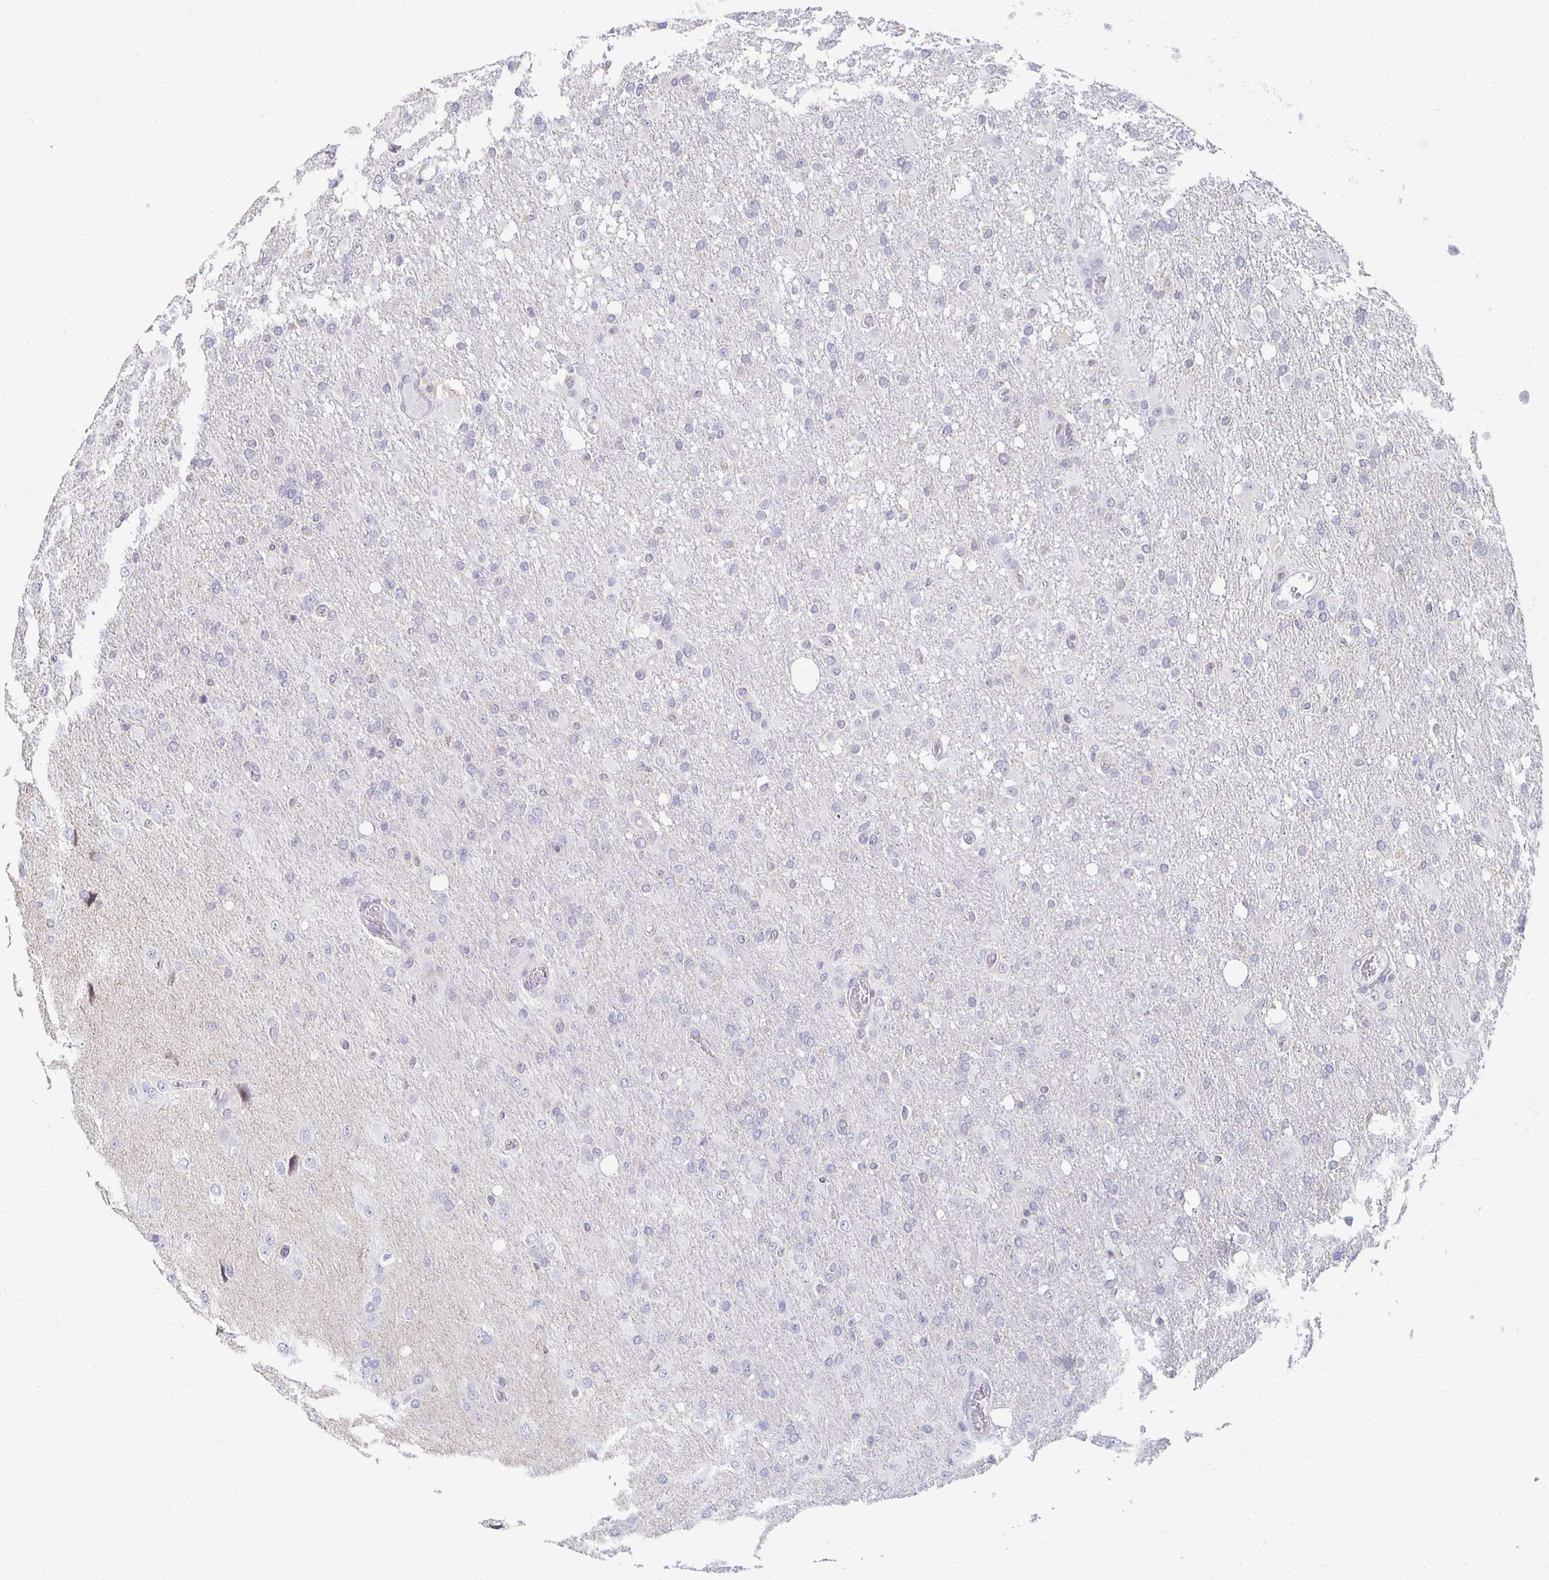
{"staining": {"intensity": "negative", "quantity": "none", "location": "none"}, "tissue": "glioma", "cell_type": "Tumor cells", "image_type": "cancer", "snomed": [{"axis": "morphology", "description": "Glioma, malignant, High grade"}, {"axis": "topography", "description": "Brain"}], "caption": "DAB (3,3'-diaminobenzidine) immunohistochemical staining of high-grade glioma (malignant) demonstrates no significant expression in tumor cells.", "gene": "ZNF692", "patient": {"sex": "male", "age": 53}}